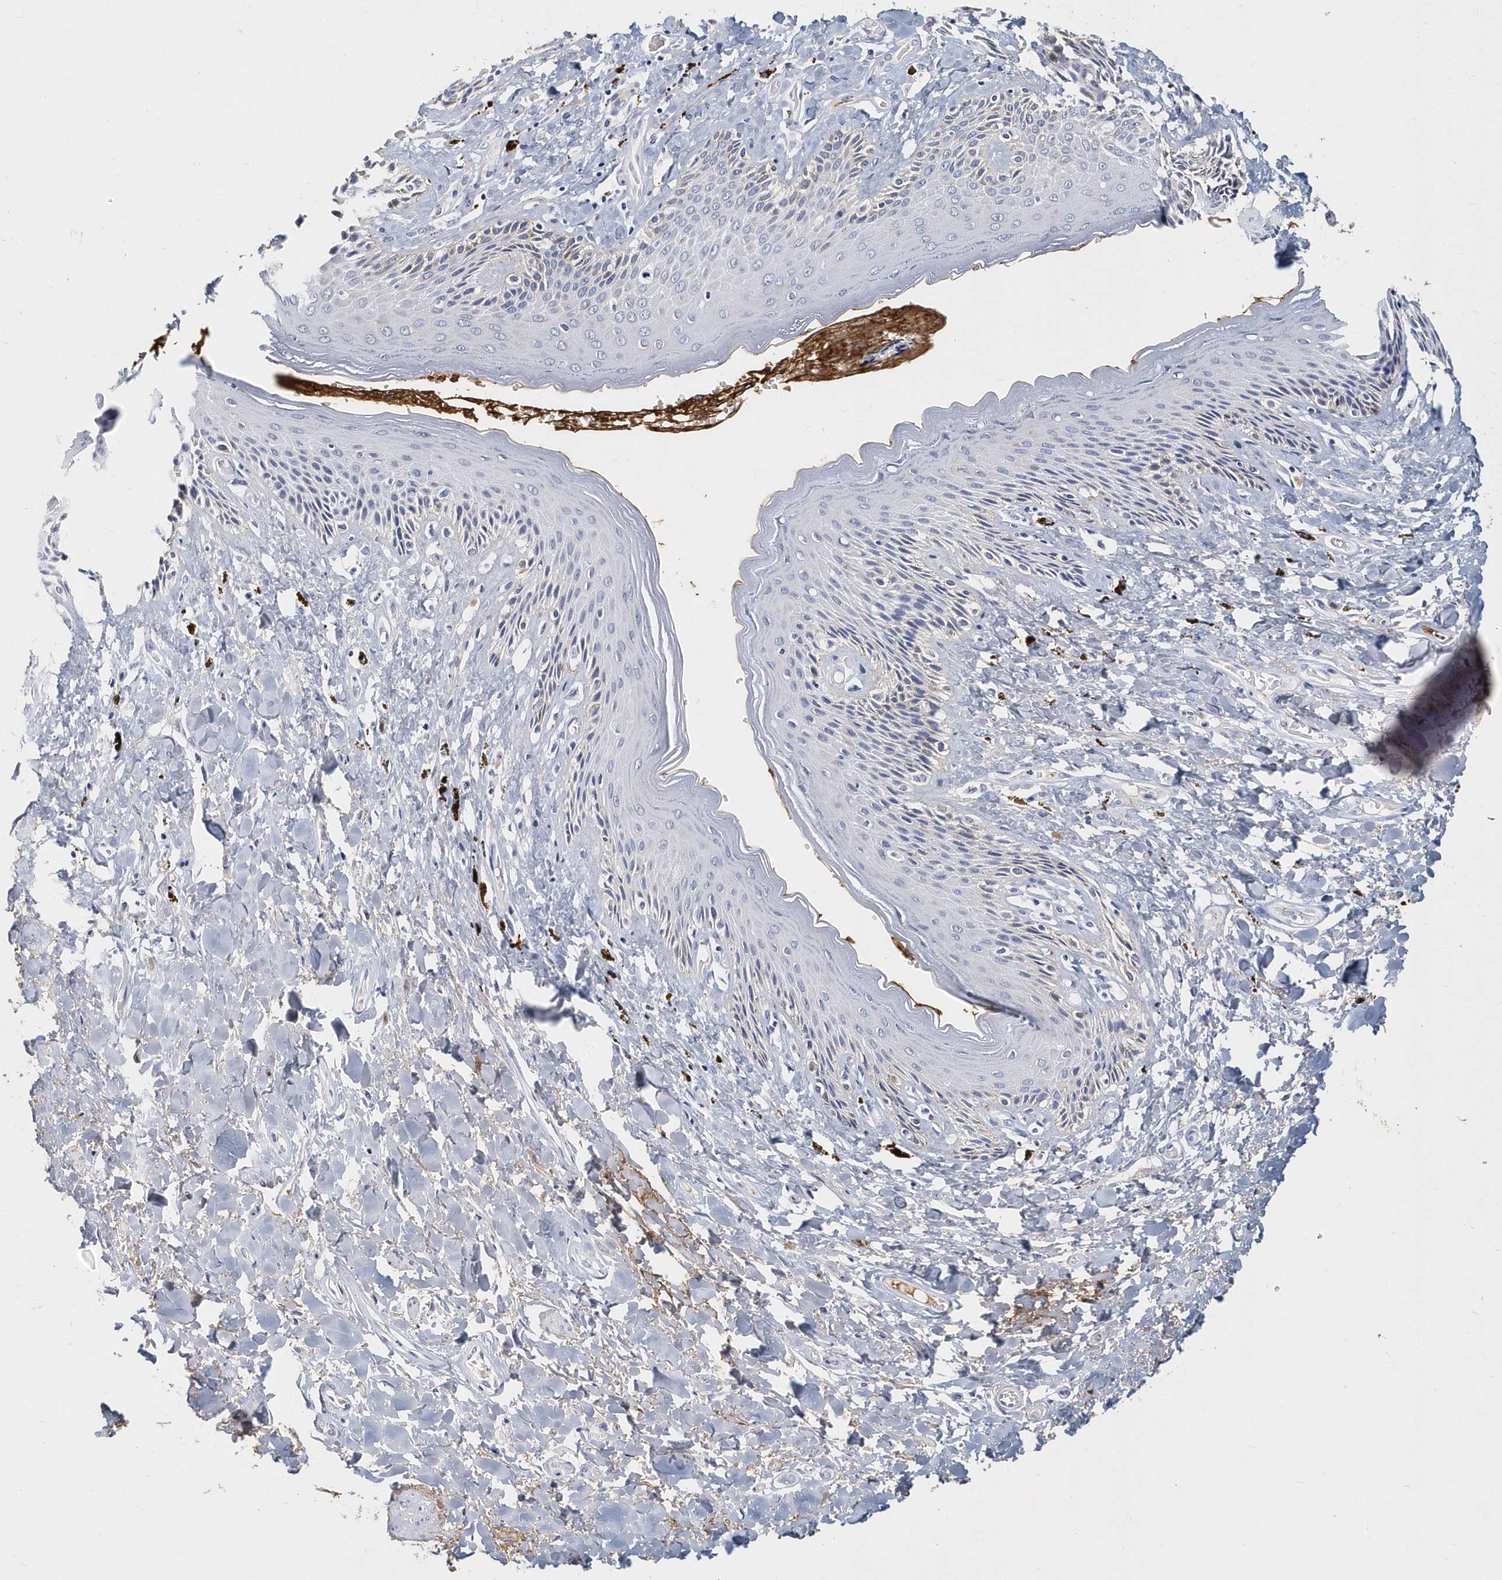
{"staining": {"intensity": "negative", "quantity": "none", "location": "none"}, "tissue": "skin", "cell_type": "Epidermal cells", "image_type": "normal", "snomed": [{"axis": "morphology", "description": "Normal tissue, NOS"}, {"axis": "topography", "description": "Anal"}], "caption": "An immunohistochemistry (IHC) image of unremarkable skin is shown. There is no staining in epidermal cells of skin.", "gene": "ITGA2B", "patient": {"sex": "female", "age": 78}}